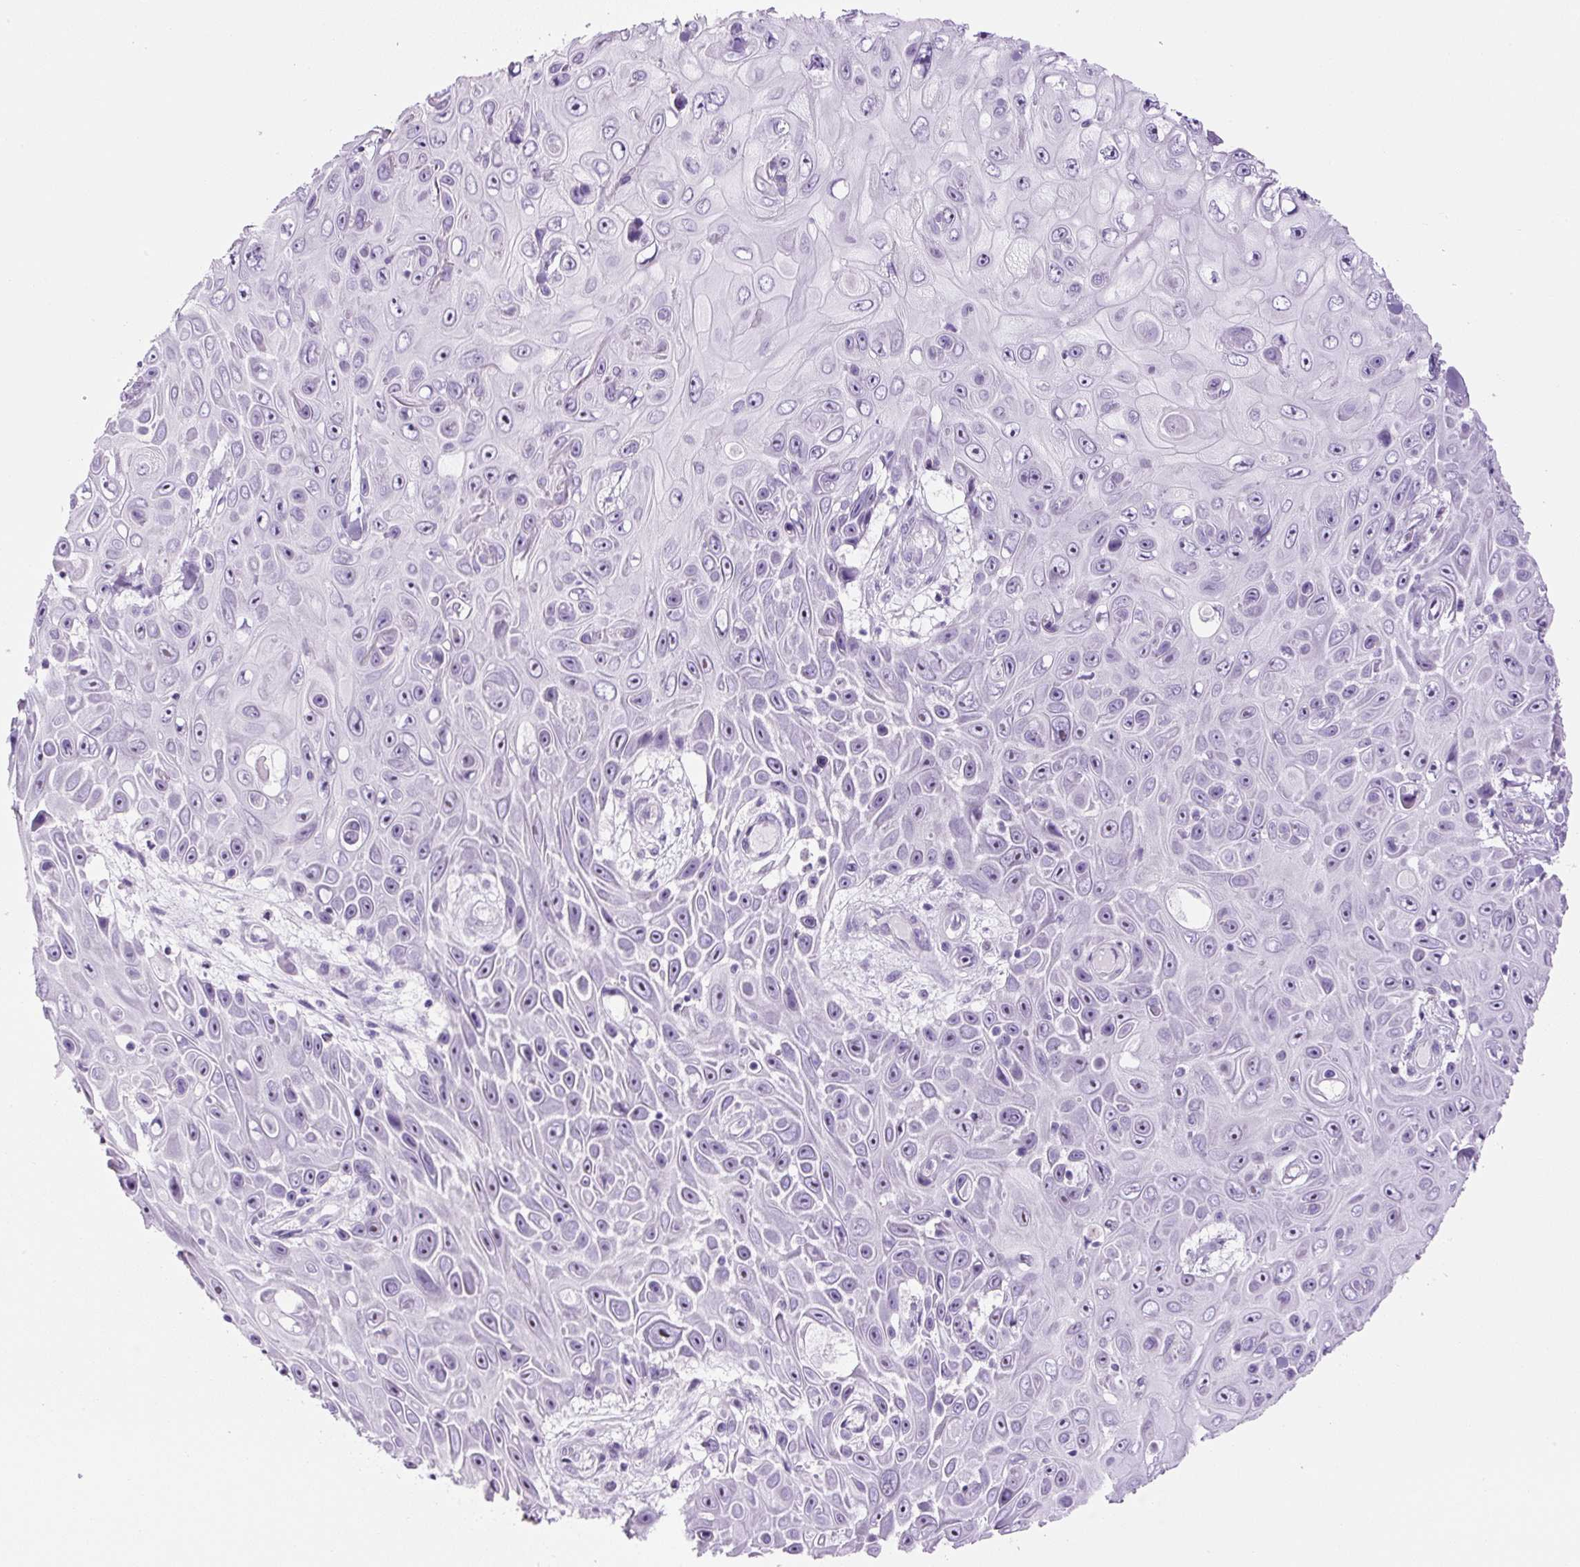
{"staining": {"intensity": "negative", "quantity": "none", "location": "none"}, "tissue": "skin cancer", "cell_type": "Tumor cells", "image_type": "cancer", "snomed": [{"axis": "morphology", "description": "Squamous cell carcinoma, NOS"}, {"axis": "topography", "description": "Skin"}], "caption": "This is a image of IHC staining of skin cancer (squamous cell carcinoma), which shows no staining in tumor cells.", "gene": "TMEM151B", "patient": {"sex": "male", "age": 82}}